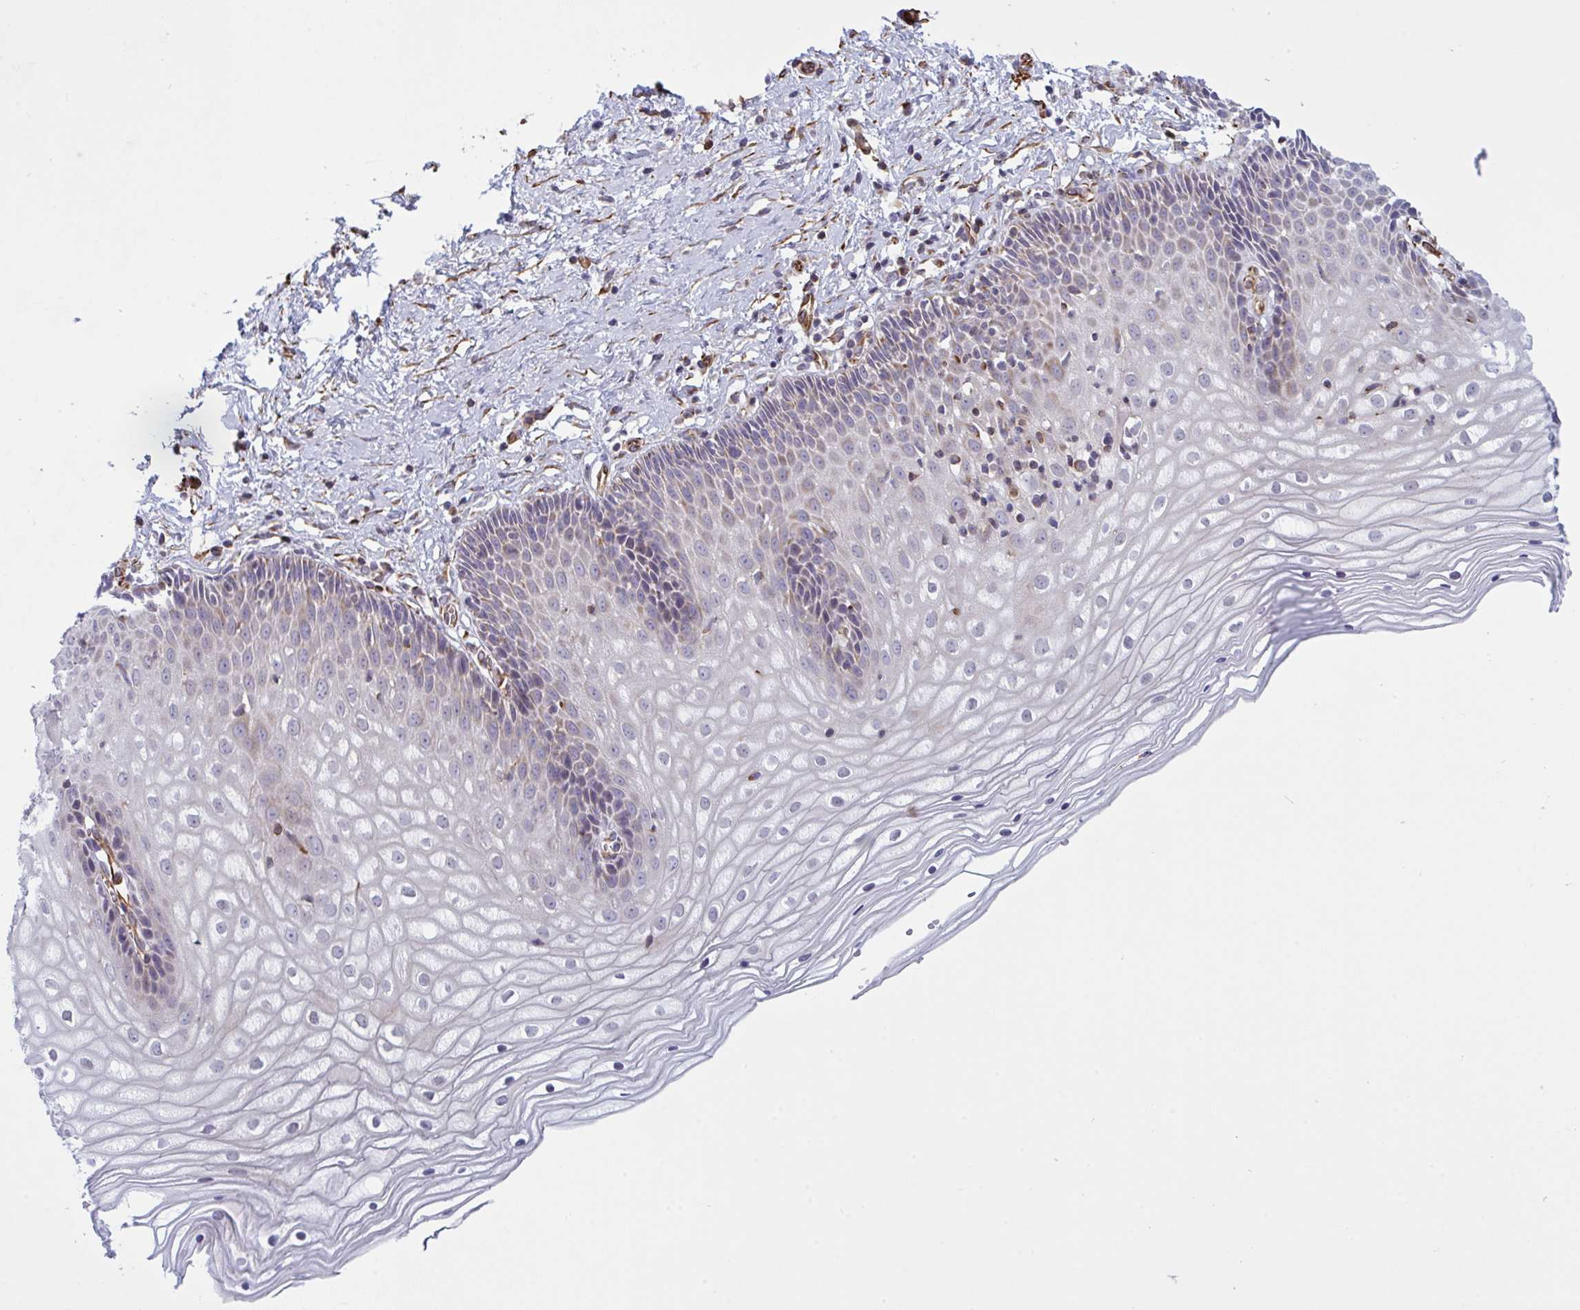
{"staining": {"intensity": "weak", "quantity": "25%-75%", "location": "cytoplasmic/membranous"}, "tissue": "cervix", "cell_type": "Glandular cells", "image_type": "normal", "snomed": [{"axis": "morphology", "description": "Normal tissue, NOS"}, {"axis": "topography", "description": "Cervix"}], "caption": "High-magnification brightfield microscopy of benign cervix stained with DAB (brown) and counterstained with hematoxylin (blue). glandular cells exhibit weak cytoplasmic/membranous positivity is identified in approximately25%-75% of cells.", "gene": "DCBLD1", "patient": {"sex": "female", "age": 36}}